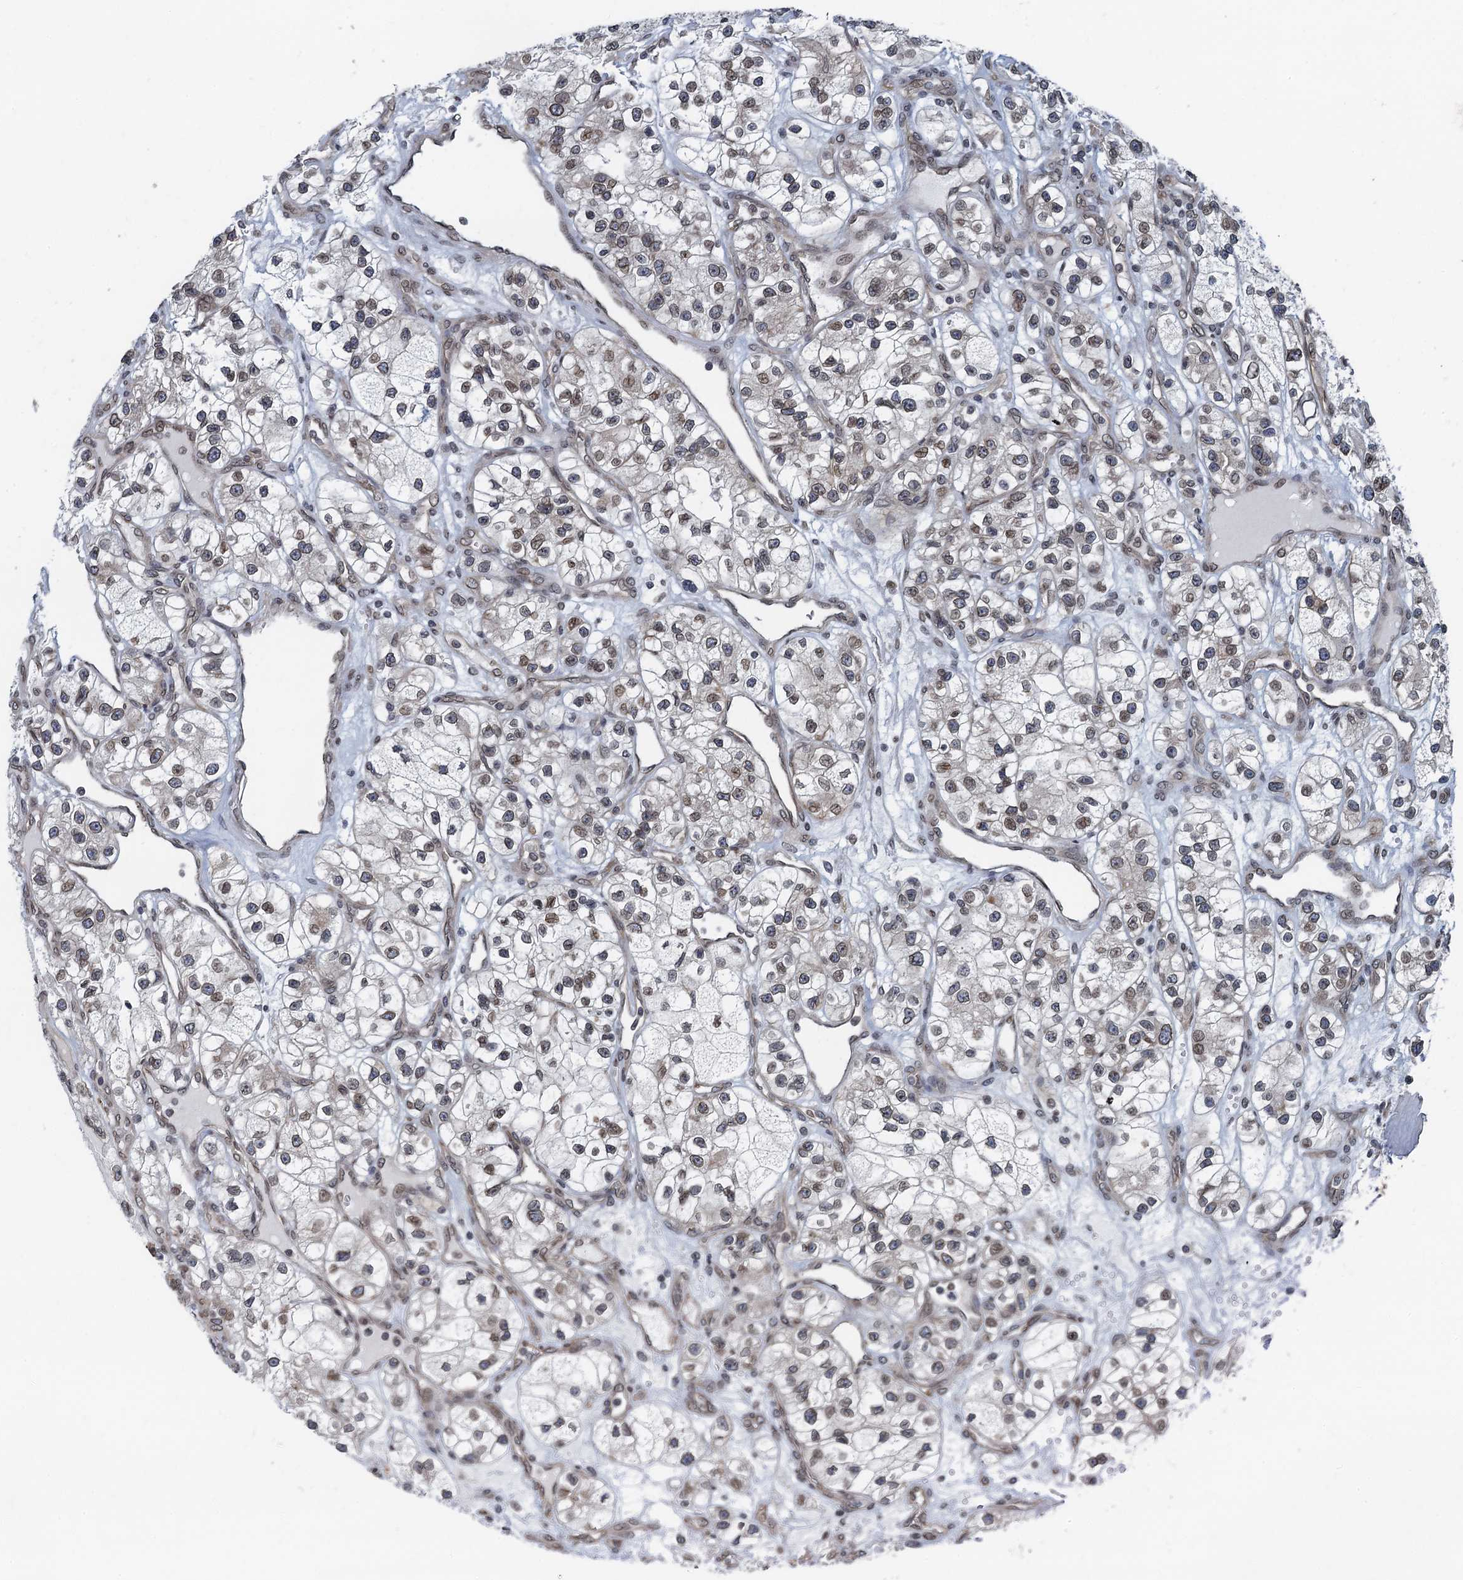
{"staining": {"intensity": "weak", "quantity": ">75%", "location": "cytoplasmic/membranous,nuclear"}, "tissue": "renal cancer", "cell_type": "Tumor cells", "image_type": "cancer", "snomed": [{"axis": "morphology", "description": "Adenocarcinoma, NOS"}, {"axis": "topography", "description": "Kidney"}], "caption": "Renal cancer (adenocarcinoma) stained for a protein (brown) demonstrates weak cytoplasmic/membranous and nuclear positive positivity in about >75% of tumor cells.", "gene": "CCDC34", "patient": {"sex": "female", "age": 57}}